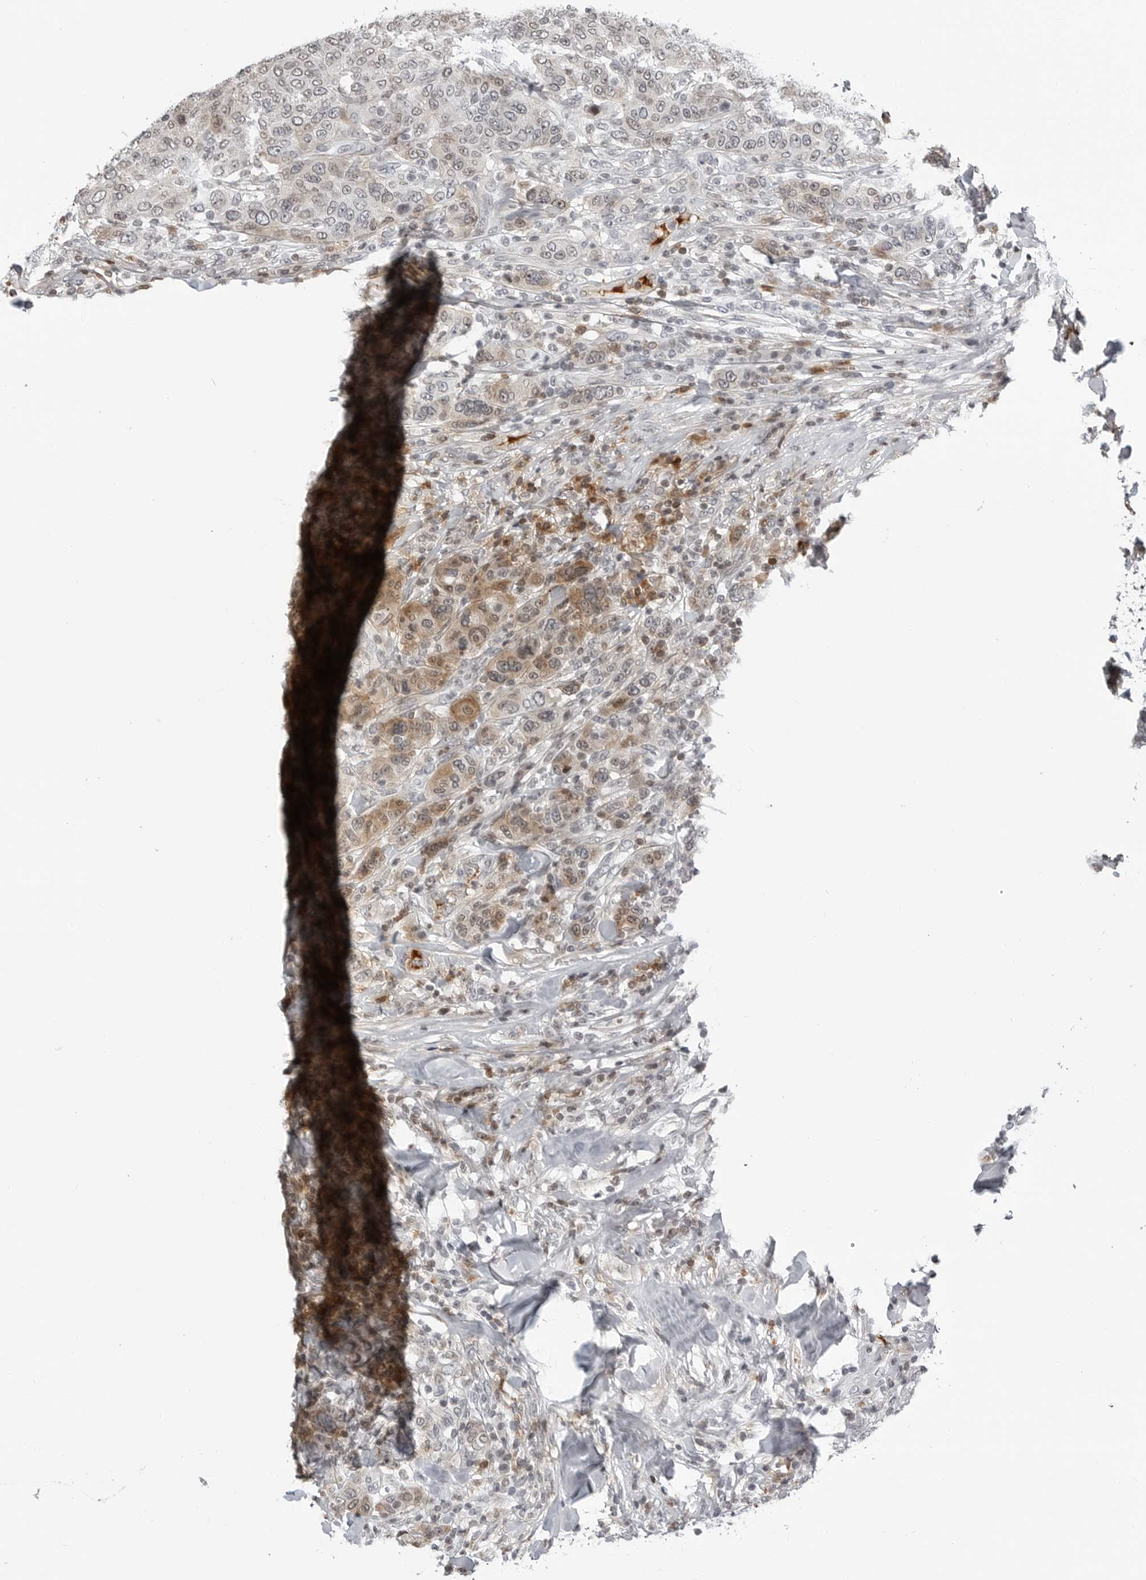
{"staining": {"intensity": "weak", "quantity": "<25%", "location": "cytoplasmic/membranous"}, "tissue": "breast cancer", "cell_type": "Tumor cells", "image_type": "cancer", "snomed": [{"axis": "morphology", "description": "Duct carcinoma"}, {"axis": "topography", "description": "Breast"}], "caption": "Protein analysis of breast intraductal carcinoma exhibits no significant expression in tumor cells. Brightfield microscopy of immunohistochemistry (IHC) stained with DAB (3,3'-diaminobenzidine) (brown) and hematoxylin (blue), captured at high magnification.", "gene": "CXCR5", "patient": {"sex": "female", "age": 37}}